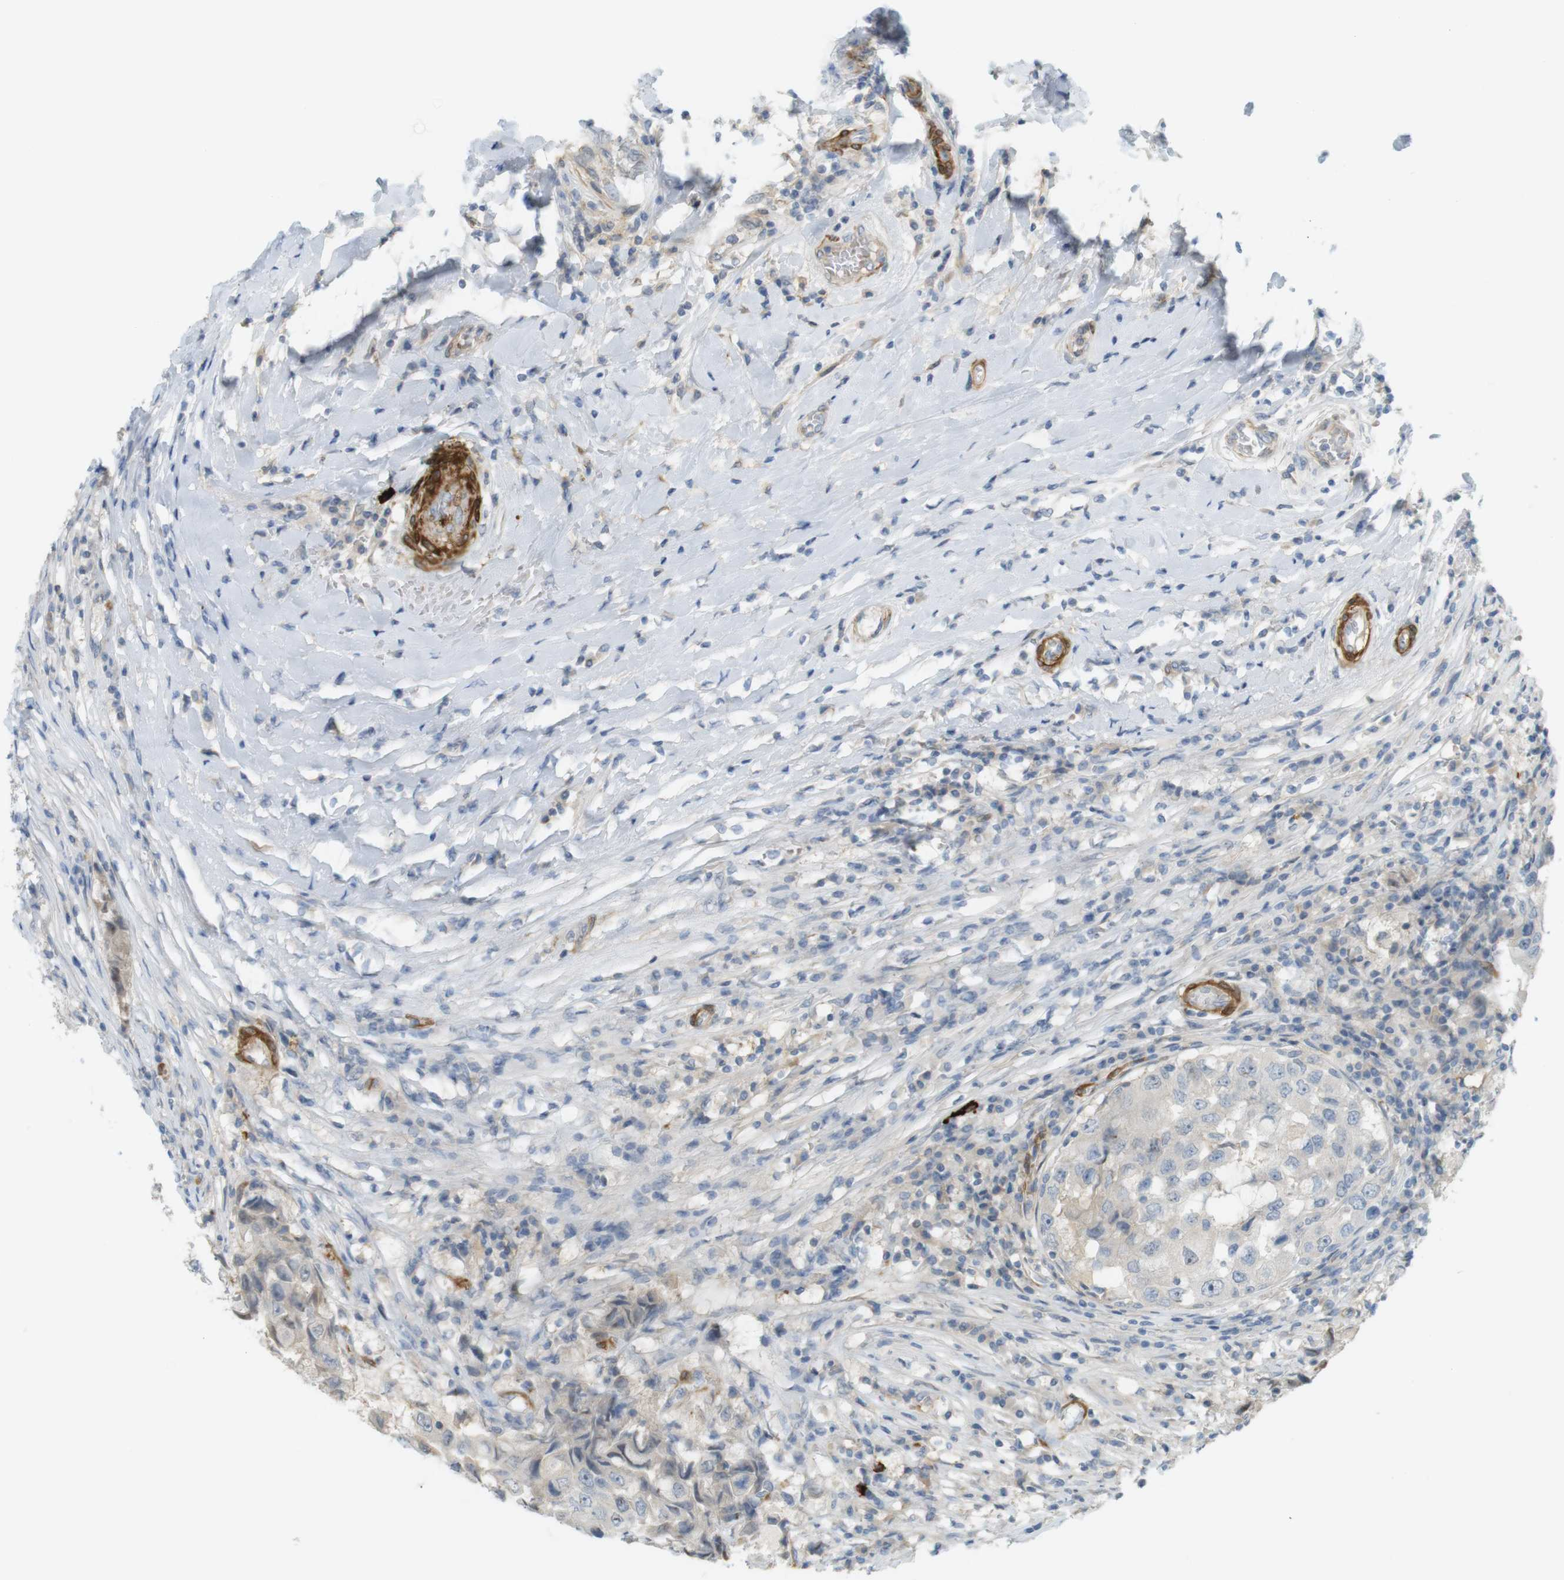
{"staining": {"intensity": "weak", "quantity": "<25%", "location": "cytoplasmic/membranous"}, "tissue": "breast cancer", "cell_type": "Tumor cells", "image_type": "cancer", "snomed": [{"axis": "morphology", "description": "Duct carcinoma"}, {"axis": "topography", "description": "Breast"}], "caption": "This is an immunohistochemistry image of human breast invasive ductal carcinoma. There is no staining in tumor cells.", "gene": "PDE3A", "patient": {"sex": "female", "age": 27}}